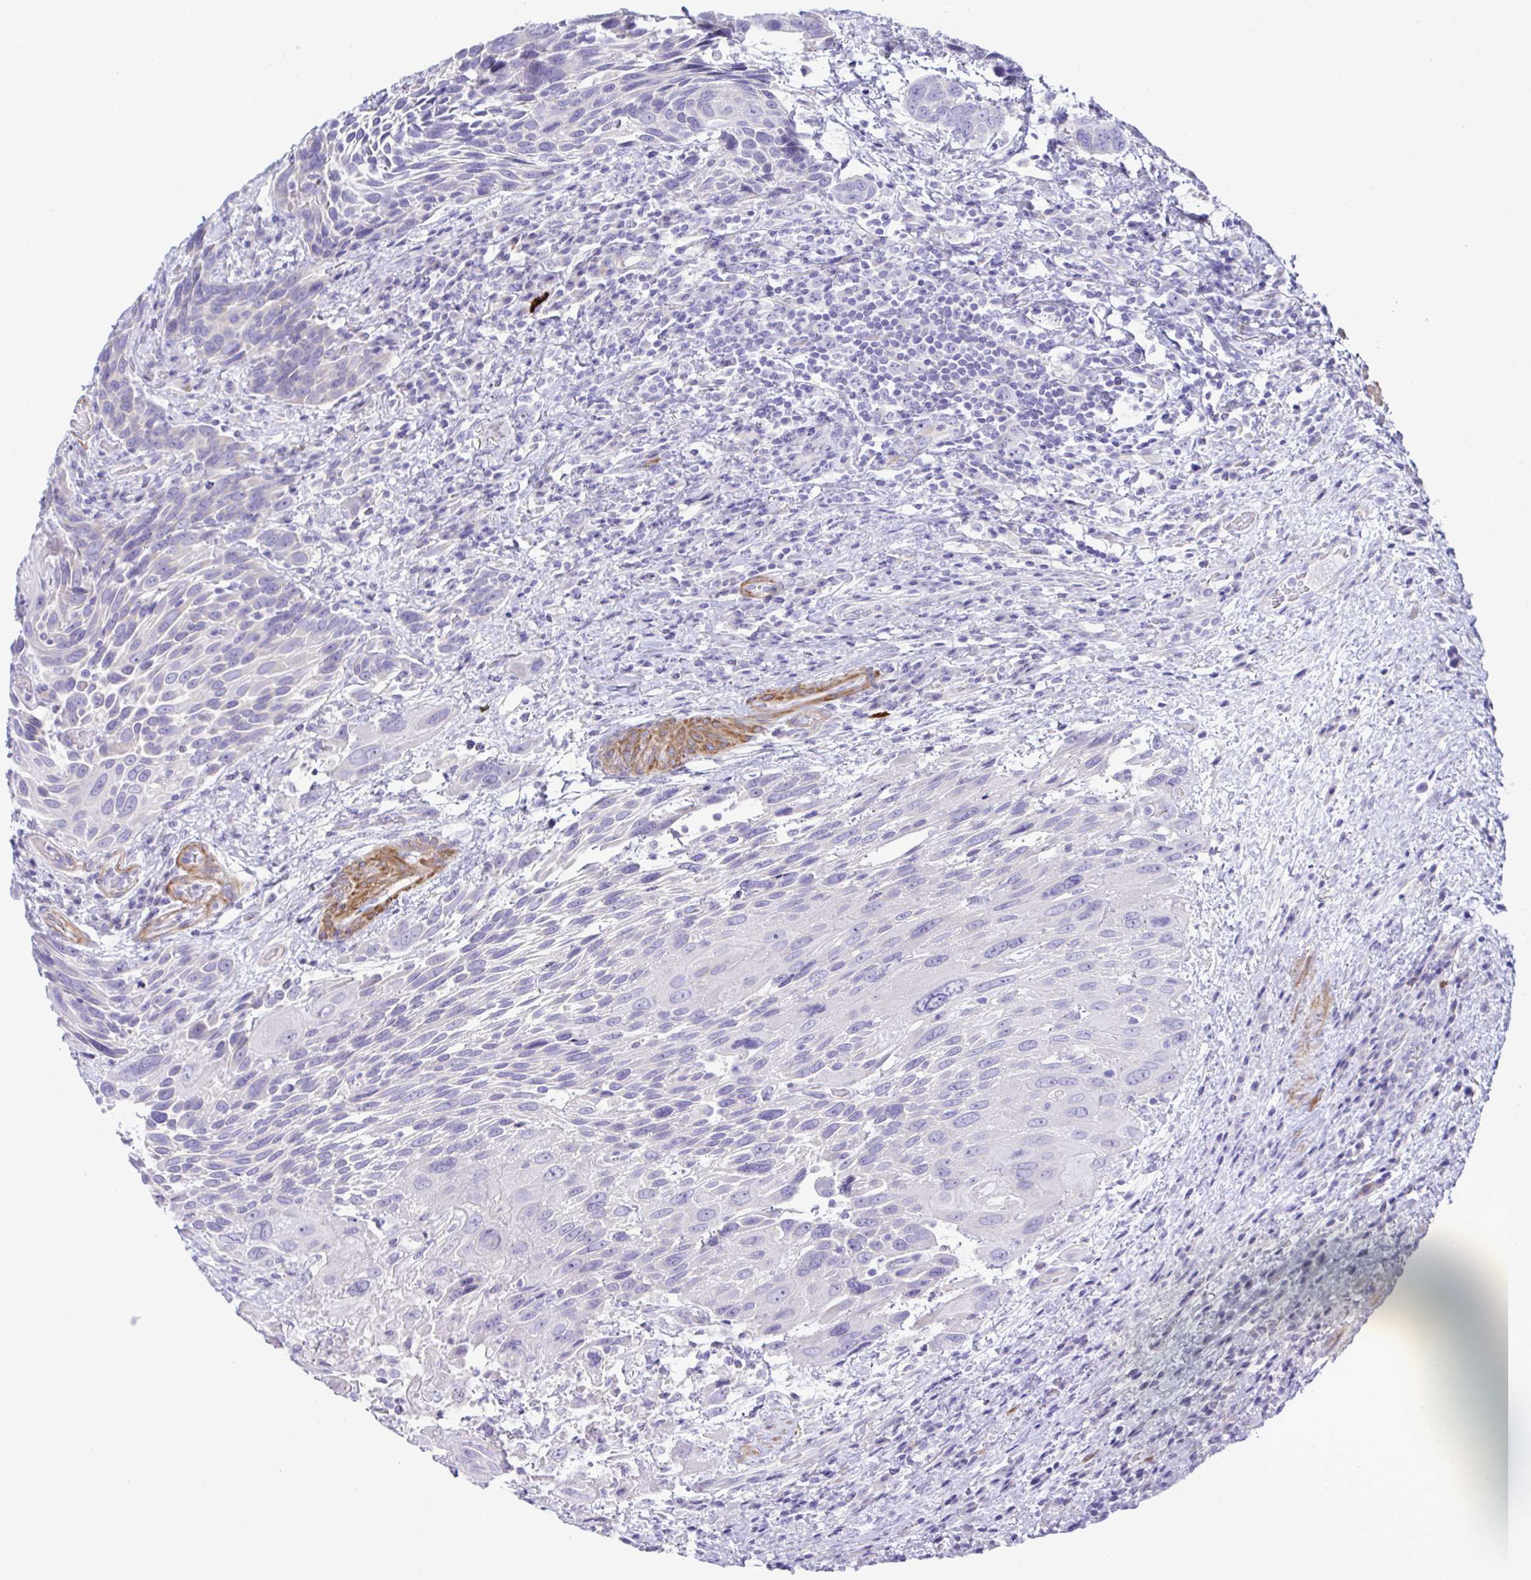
{"staining": {"intensity": "negative", "quantity": "none", "location": "none"}, "tissue": "urothelial cancer", "cell_type": "Tumor cells", "image_type": "cancer", "snomed": [{"axis": "morphology", "description": "Urothelial carcinoma, High grade"}, {"axis": "topography", "description": "Urinary bladder"}], "caption": "The image reveals no staining of tumor cells in high-grade urothelial carcinoma.", "gene": "MED11", "patient": {"sex": "female", "age": 70}}